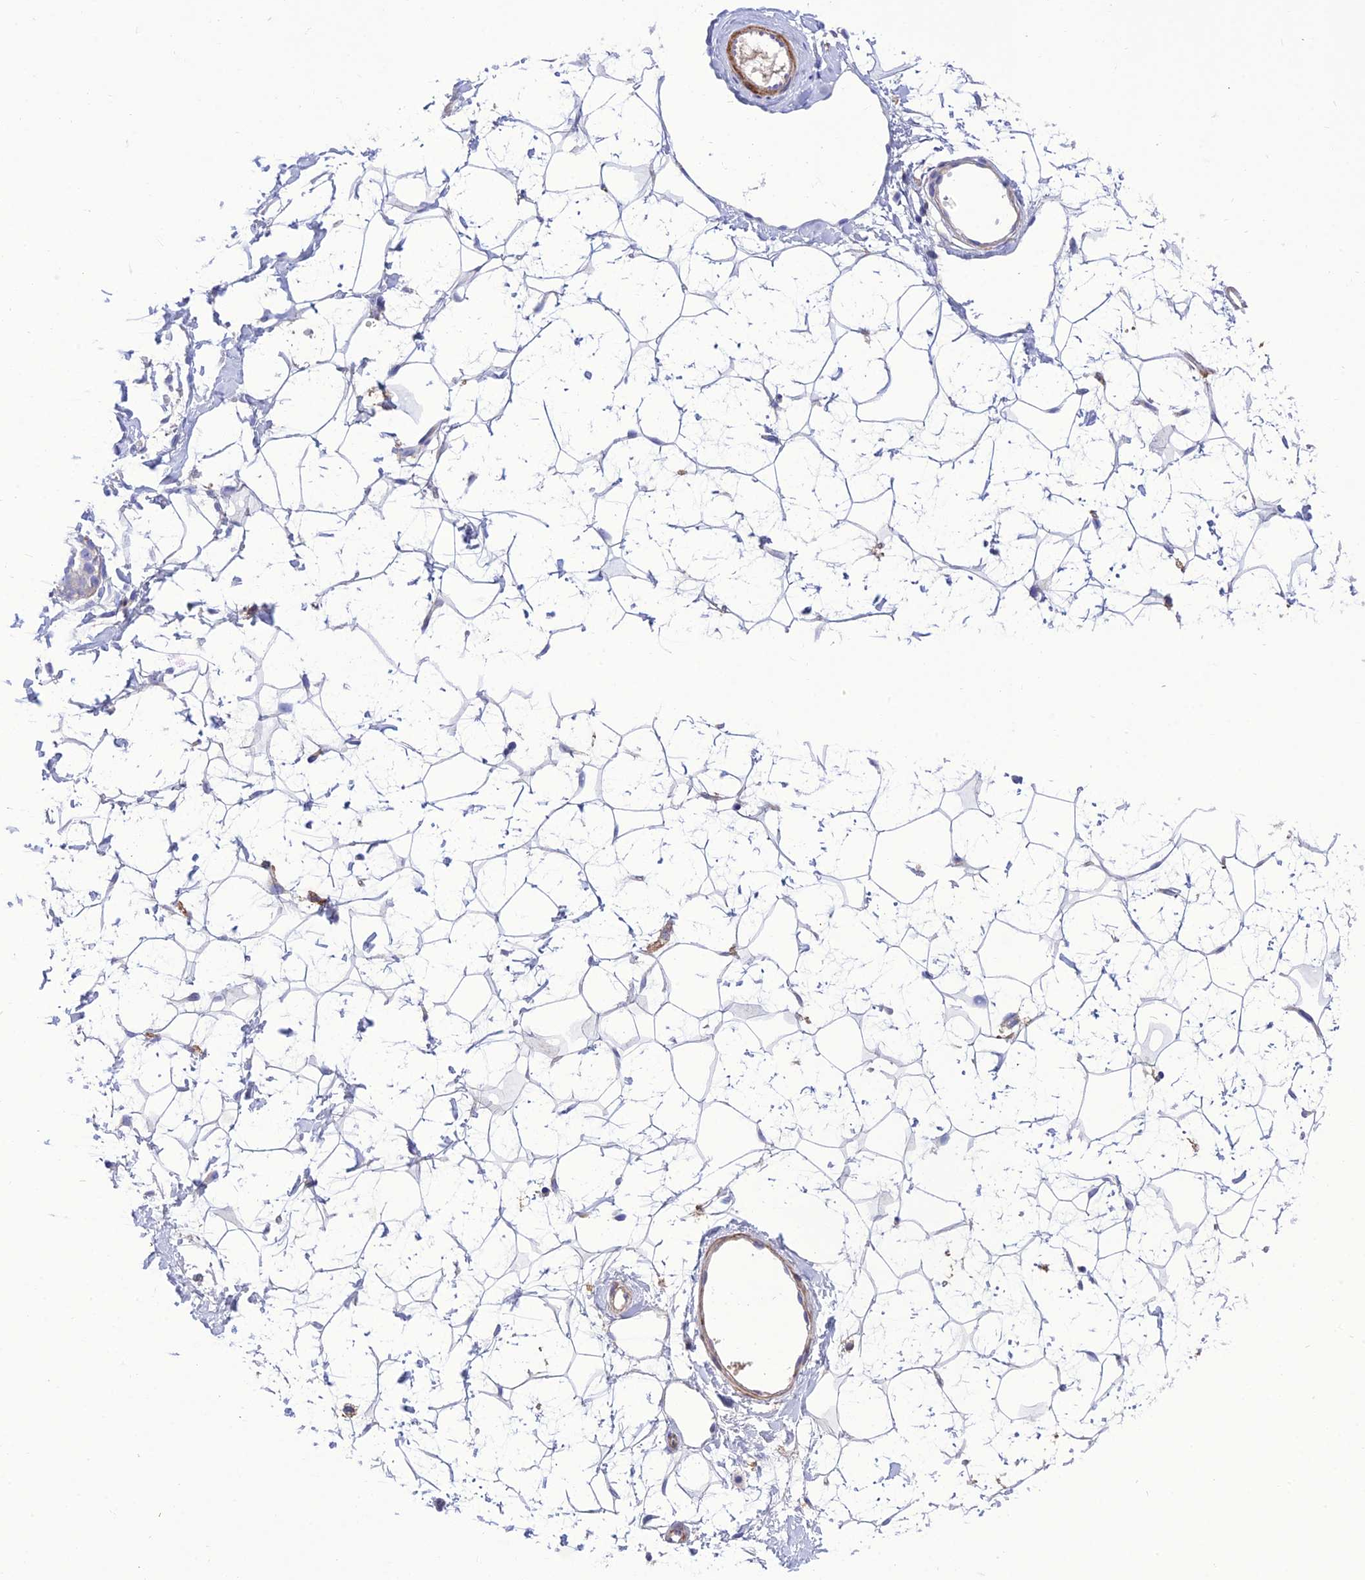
{"staining": {"intensity": "negative", "quantity": "none", "location": "none"}, "tissue": "breast", "cell_type": "Adipocytes", "image_type": "normal", "snomed": [{"axis": "morphology", "description": "Normal tissue, NOS"}, {"axis": "morphology", "description": "Adenoma, NOS"}, {"axis": "topography", "description": "Breast"}], "caption": "Immunohistochemistry micrograph of unremarkable breast: human breast stained with DAB exhibits no significant protein staining in adipocytes. Nuclei are stained in blue.", "gene": "TEKT3", "patient": {"sex": "female", "age": 23}}